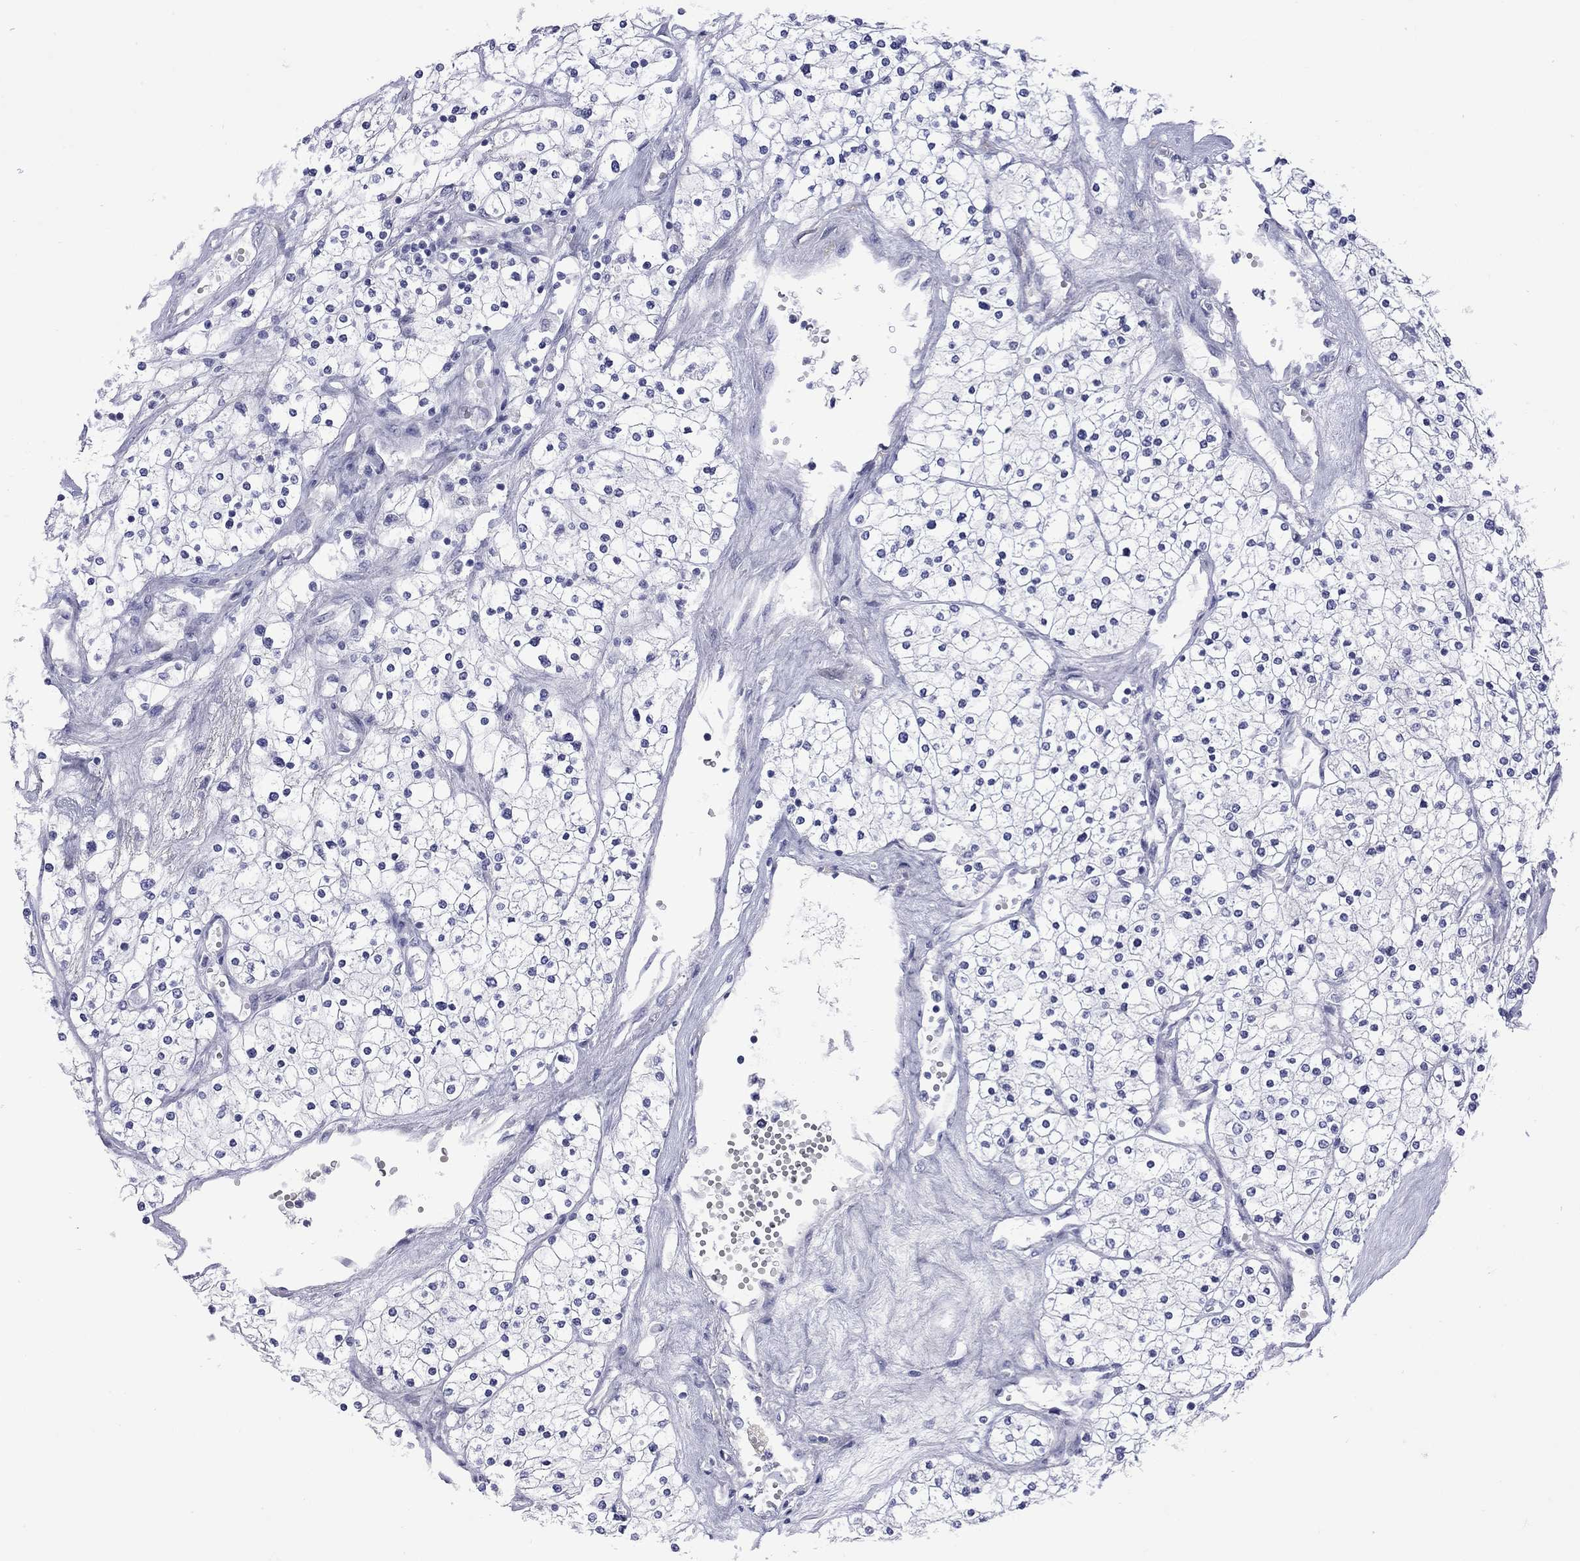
{"staining": {"intensity": "negative", "quantity": "none", "location": "none"}, "tissue": "renal cancer", "cell_type": "Tumor cells", "image_type": "cancer", "snomed": [{"axis": "morphology", "description": "Adenocarcinoma, NOS"}, {"axis": "topography", "description": "Kidney"}], "caption": "Immunohistochemistry micrograph of renal cancer stained for a protein (brown), which demonstrates no staining in tumor cells.", "gene": "CTNNBIP1", "patient": {"sex": "male", "age": 80}}